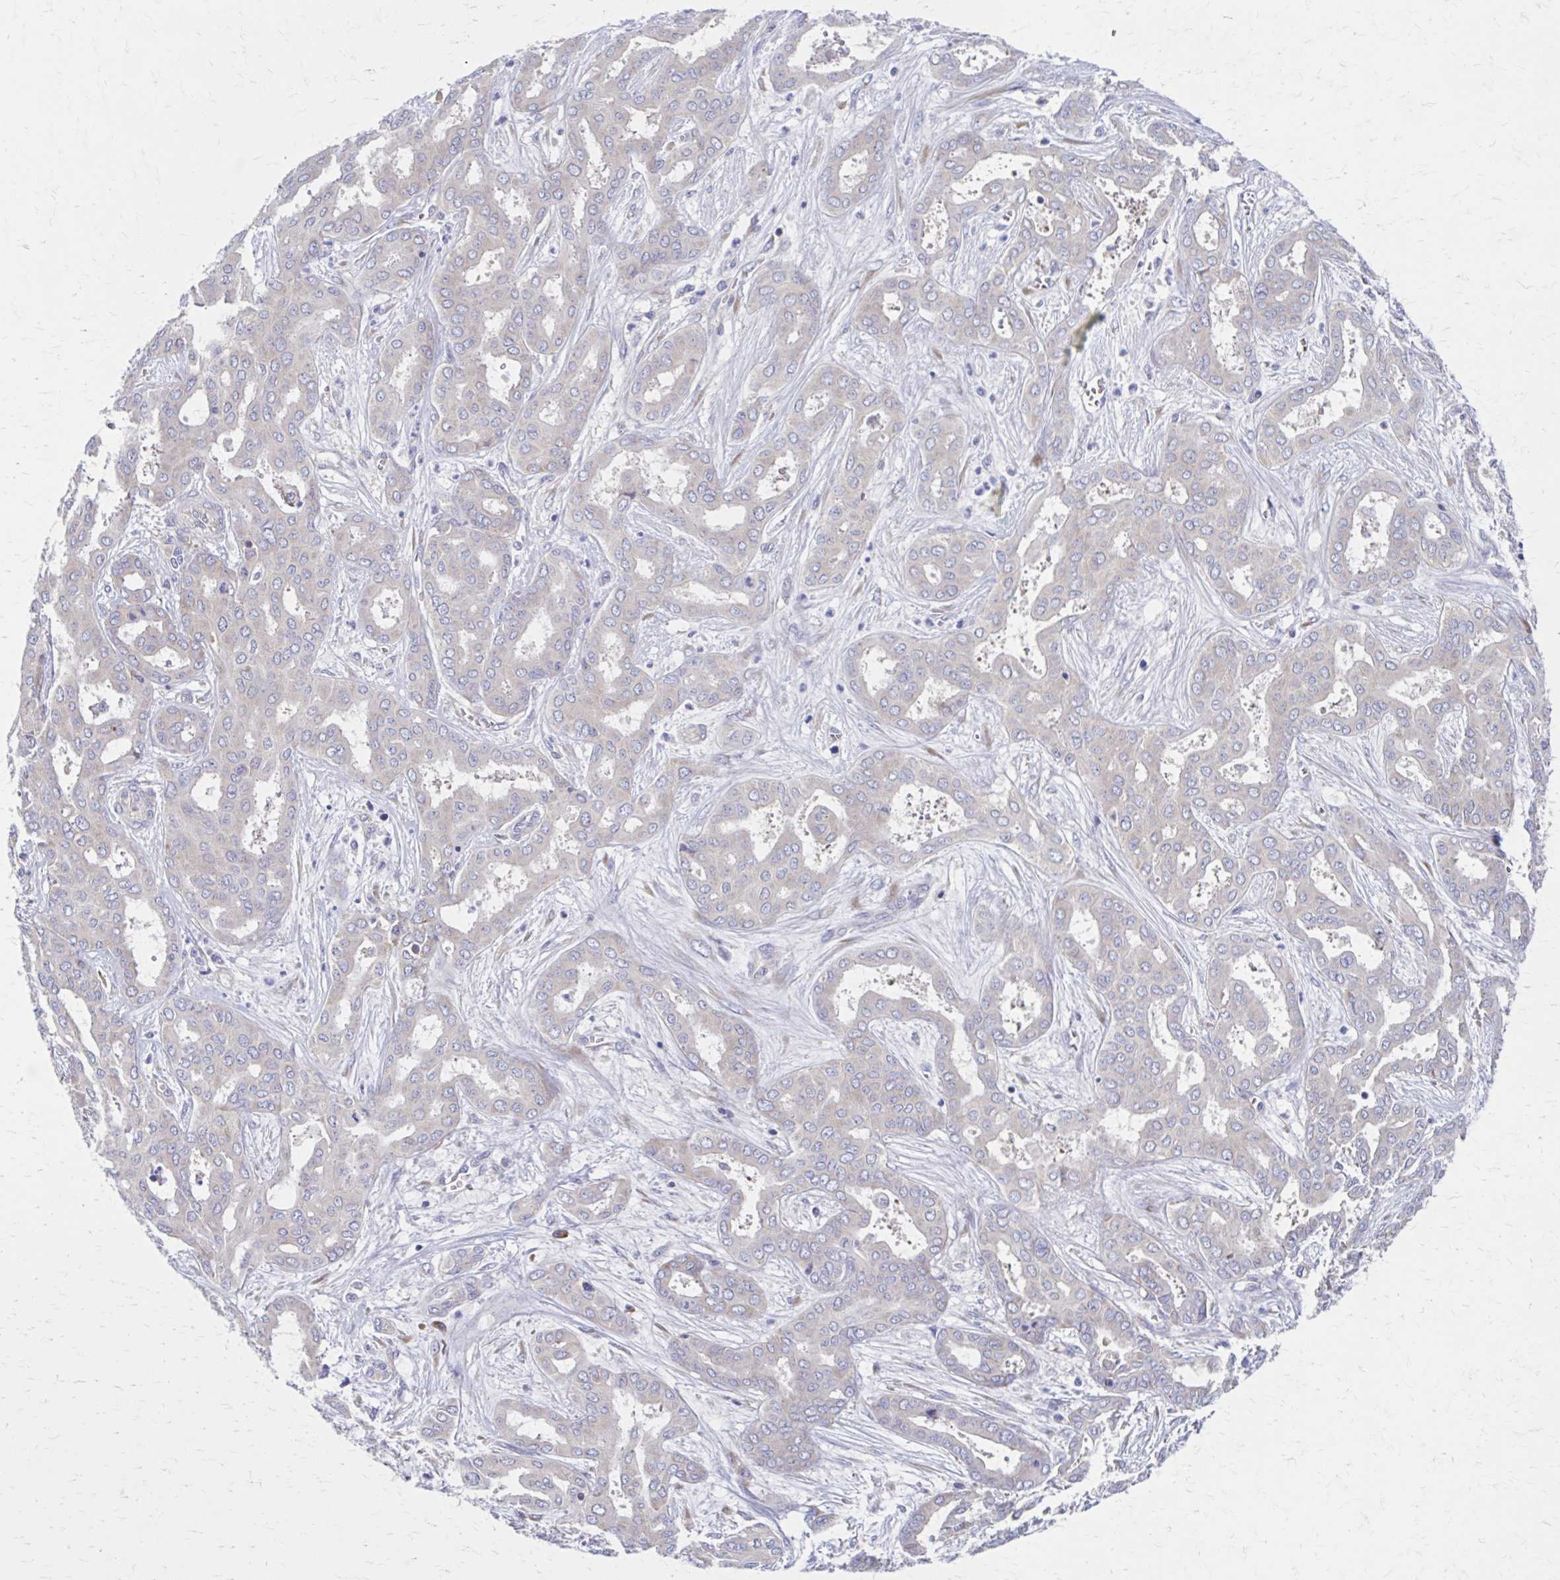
{"staining": {"intensity": "negative", "quantity": "none", "location": "none"}, "tissue": "liver cancer", "cell_type": "Tumor cells", "image_type": "cancer", "snomed": [{"axis": "morphology", "description": "Cholangiocarcinoma"}, {"axis": "topography", "description": "Liver"}], "caption": "Immunohistochemistry histopathology image of neoplastic tissue: human cholangiocarcinoma (liver) stained with DAB (3,3'-diaminobenzidine) demonstrates no significant protein staining in tumor cells. (DAB (3,3'-diaminobenzidine) immunohistochemistry, high magnification).", "gene": "RPL27A", "patient": {"sex": "female", "age": 64}}